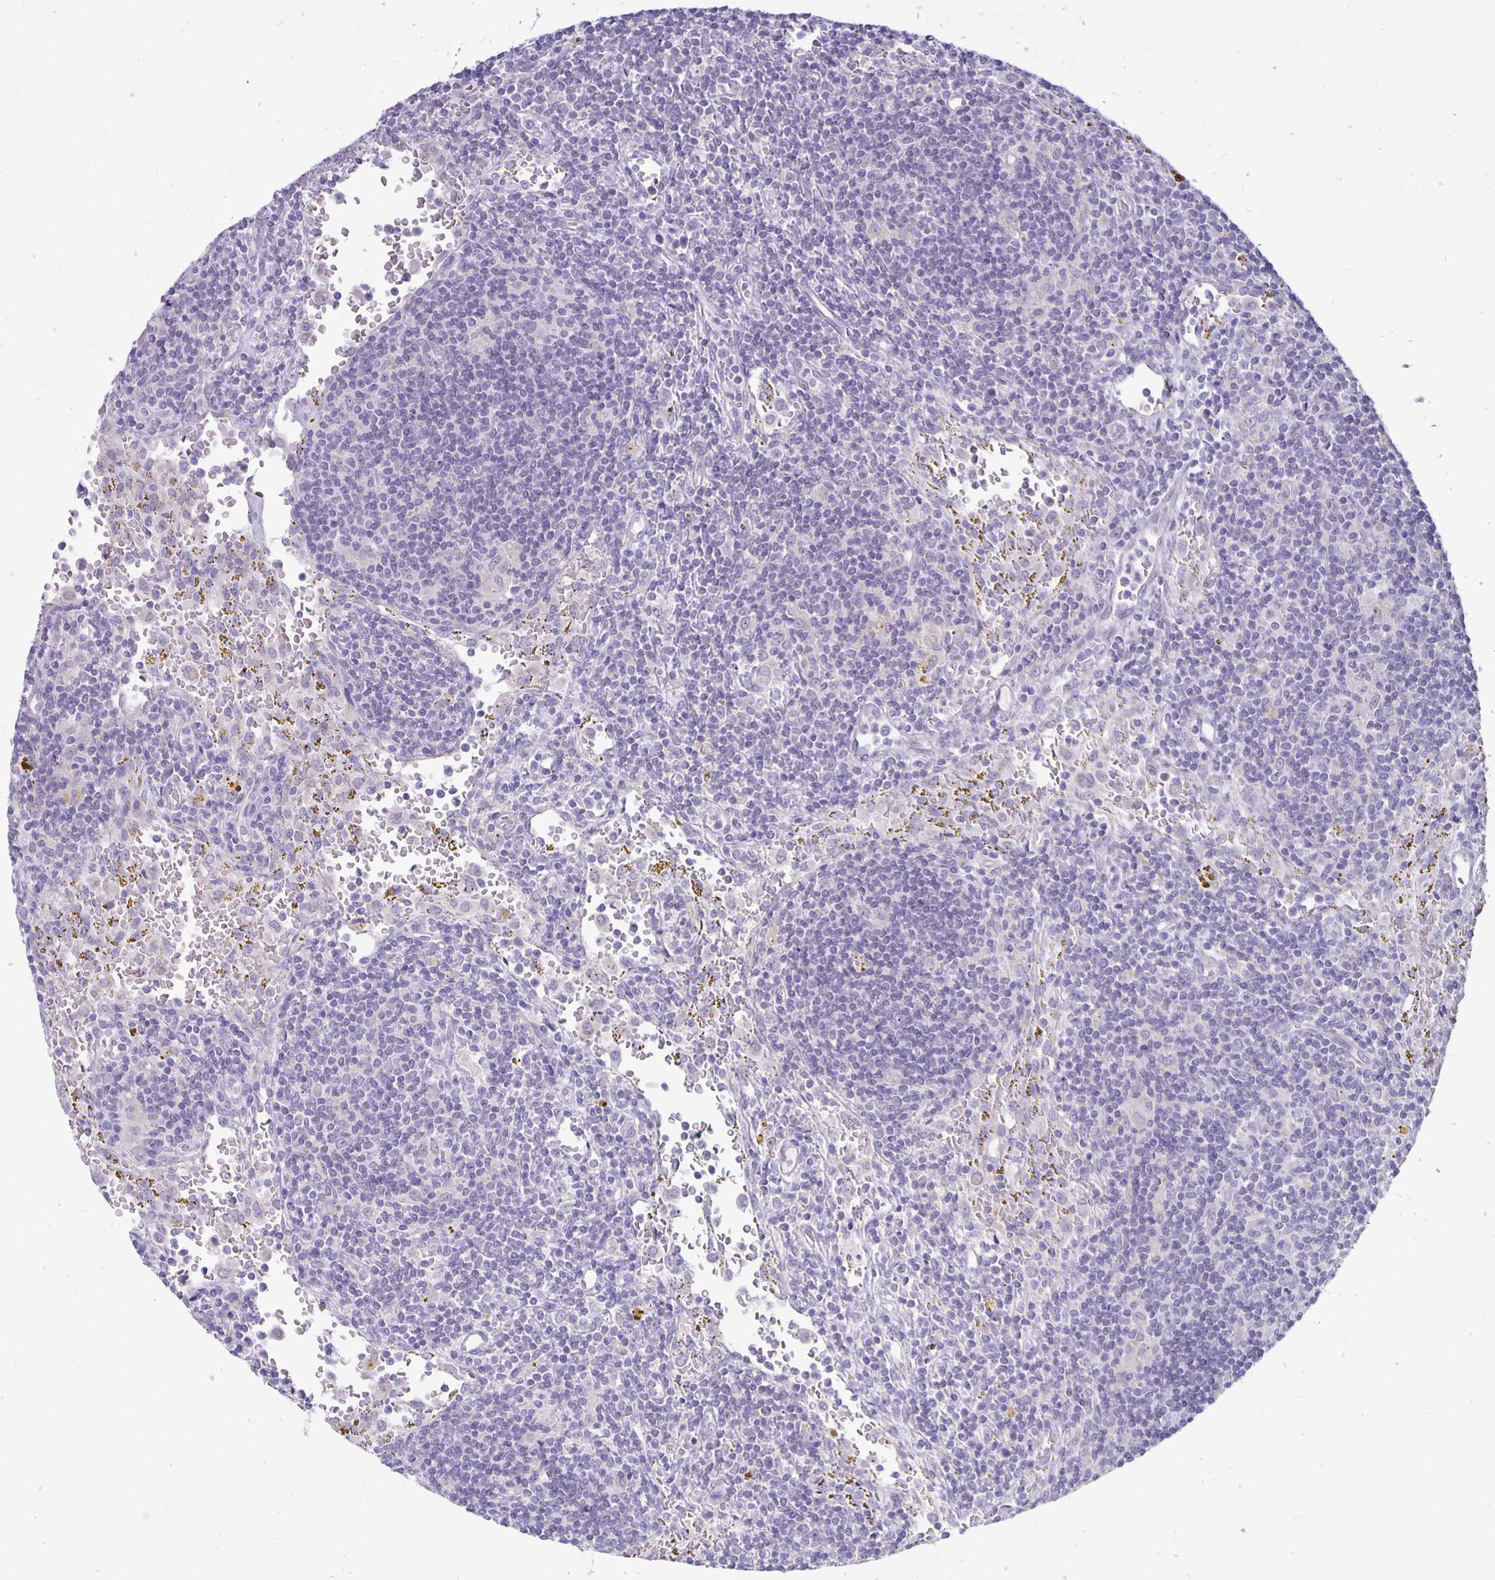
{"staining": {"intensity": "negative", "quantity": "none", "location": "none"}, "tissue": "lymphoma", "cell_type": "Tumor cells", "image_type": "cancer", "snomed": [{"axis": "morphology", "description": "Malignant lymphoma, non-Hodgkin's type, Low grade"}, {"axis": "topography", "description": "Spleen"}], "caption": "An immunohistochemistry (IHC) image of low-grade malignant lymphoma, non-Hodgkin's type is shown. There is no staining in tumor cells of low-grade malignant lymphoma, non-Hodgkin's type. (Brightfield microscopy of DAB (3,3'-diaminobenzidine) immunohistochemistry (IHC) at high magnification).", "gene": "ERBB2", "patient": {"sex": "female", "age": 70}}